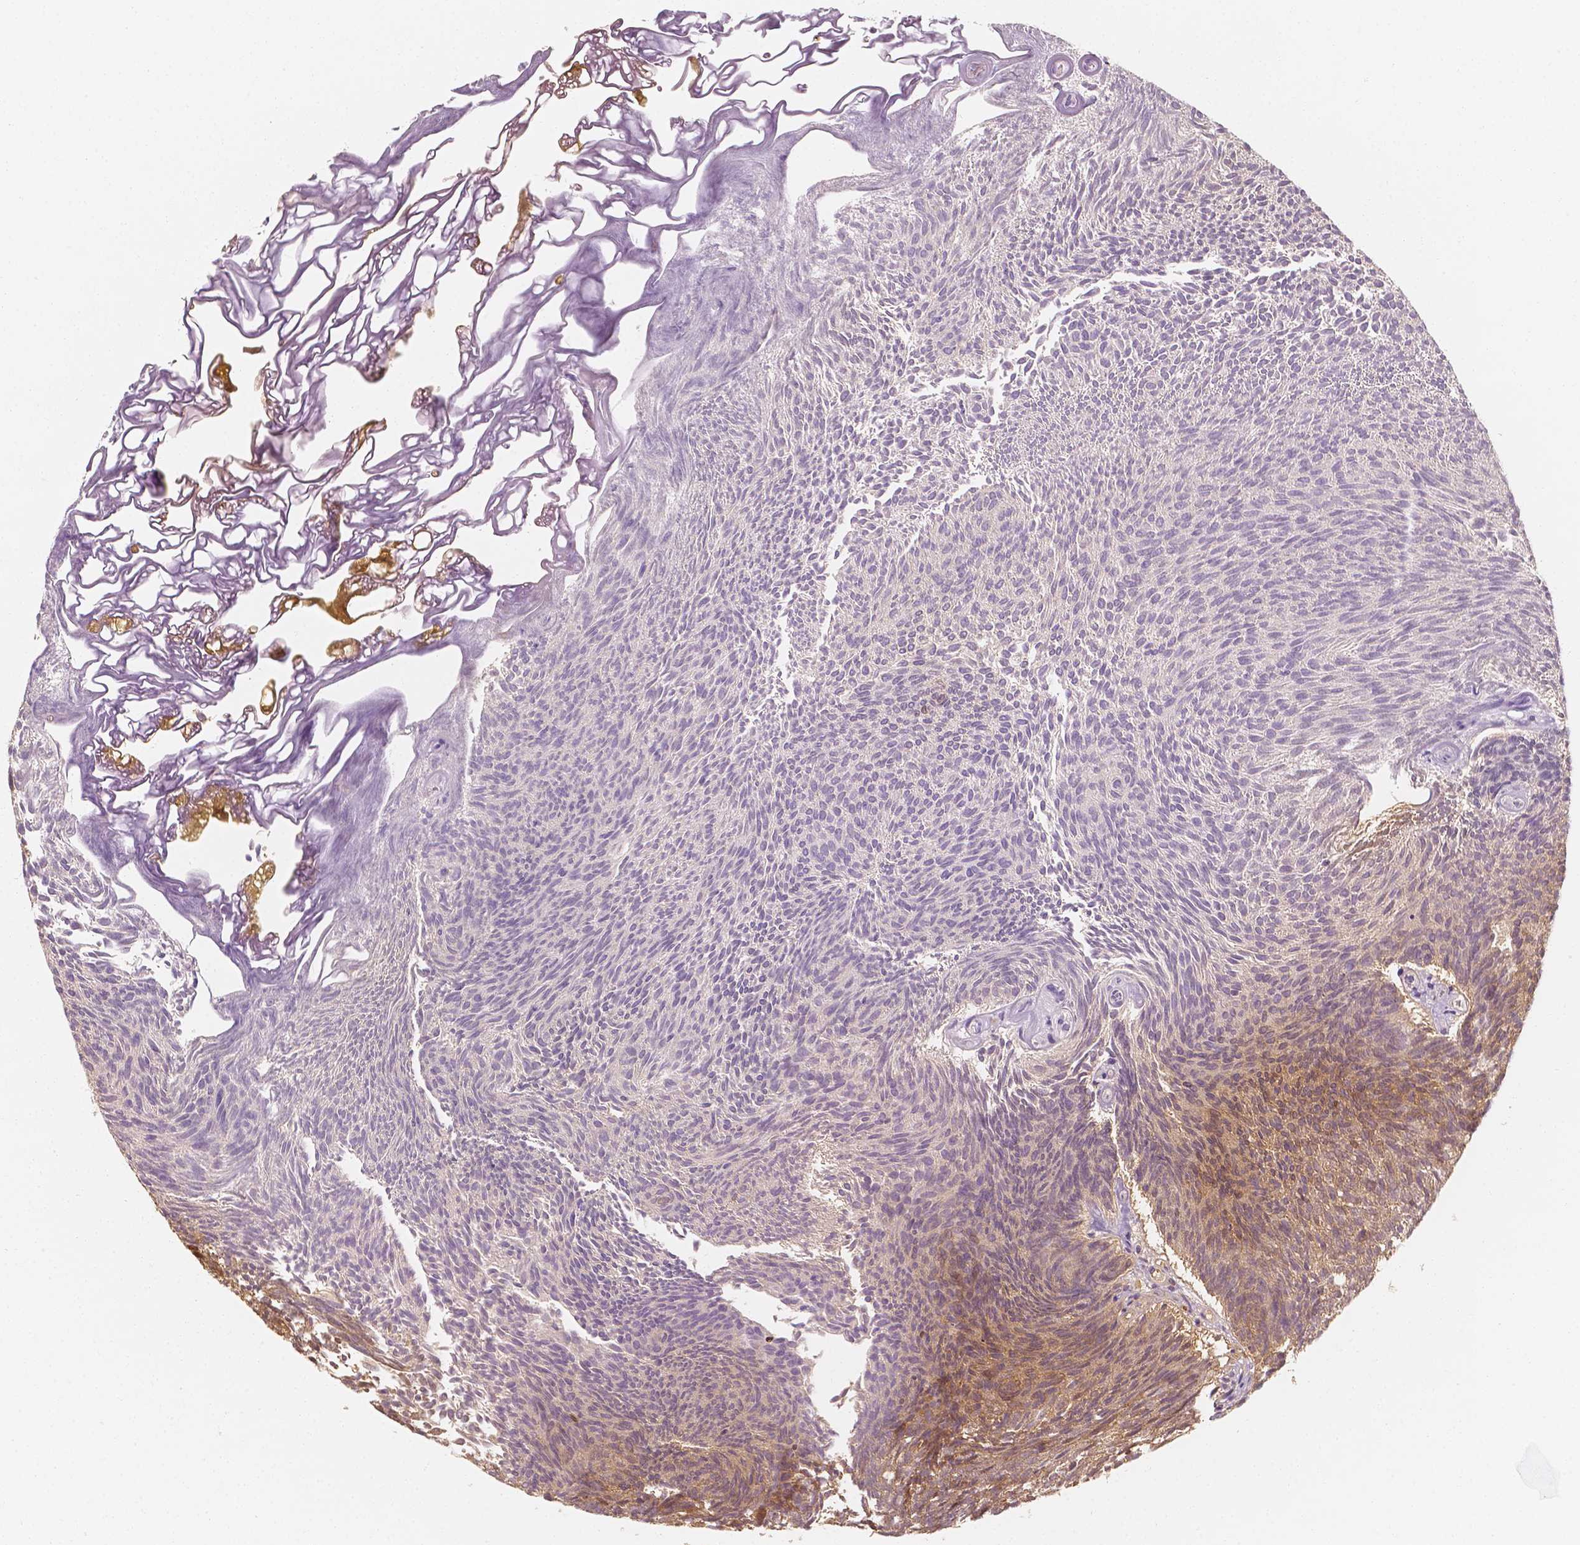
{"staining": {"intensity": "moderate", "quantity": "25%-75%", "location": "cytoplasmic/membranous,nuclear"}, "tissue": "urothelial cancer", "cell_type": "Tumor cells", "image_type": "cancer", "snomed": [{"axis": "morphology", "description": "Urothelial carcinoma, Low grade"}, {"axis": "topography", "description": "Urinary bladder"}], "caption": "Urothelial cancer stained with a brown dye shows moderate cytoplasmic/membranous and nuclear positive positivity in about 25%-75% of tumor cells.", "gene": "TBC1D17", "patient": {"sex": "male", "age": 77}}